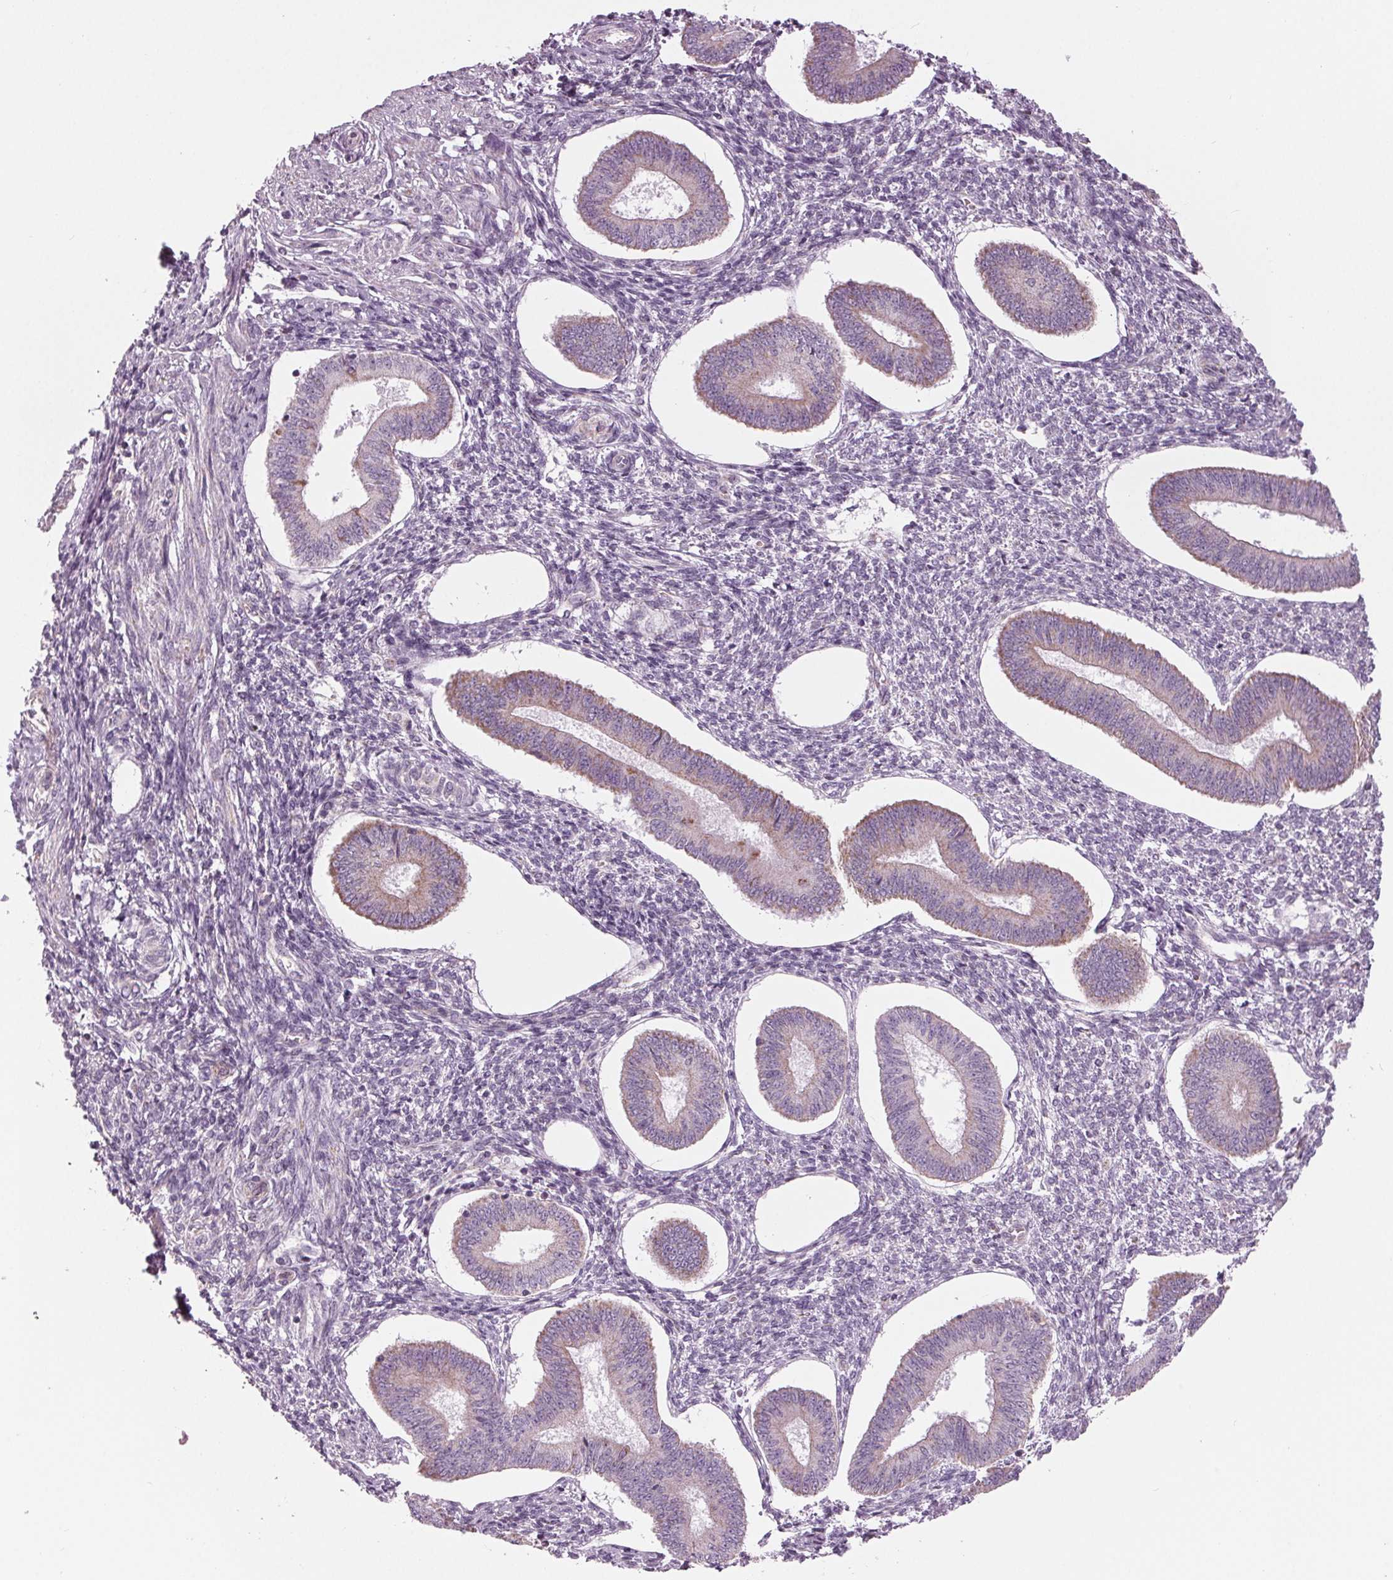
{"staining": {"intensity": "negative", "quantity": "none", "location": "none"}, "tissue": "endometrium", "cell_type": "Cells in endometrial stroma", "image_type": "normal", "snomed": [{"axis": "morphology", "description": "Normal tissue, NOS"}, {"axis": "topography", "description": "Endometrium"}], "caption": "Immunohistochemistry (IHC) of unremarkable human endometrium reveals no expression in cells in endometrial stroma. (Stains: DAB (3,3'-diaminobenzidine) immunohistochemistry with hematoxylin counter stain, Microscopy: brightfield microscopy at high magnification).", "gene": "SAMD4A", "patient": {"sex": "female", "age": 42}}